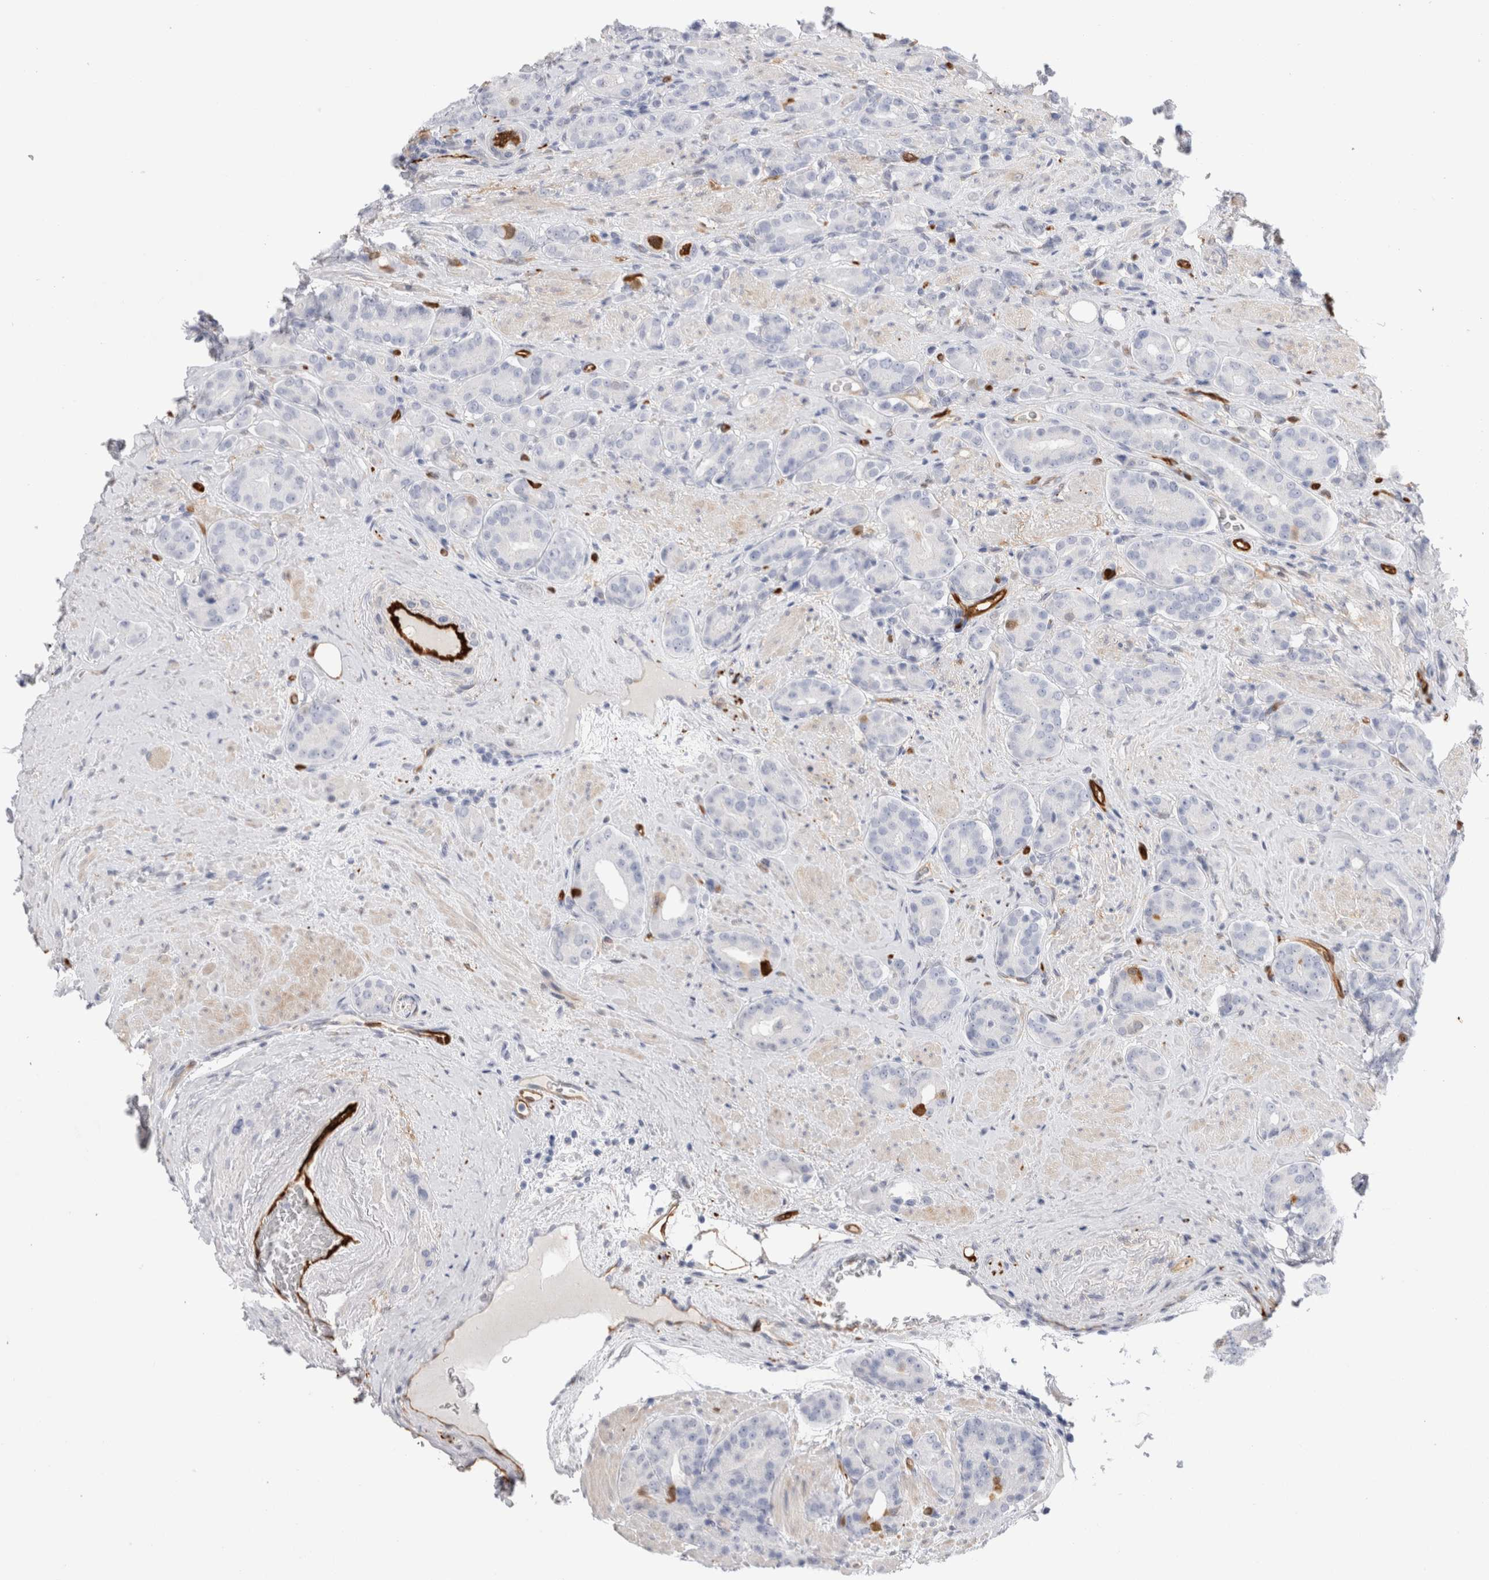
{"staining": {"intensity": "negative", "quantity": "none", "location": "none"}, "tissue": "prostate cancer", "cell_type": "Tumor cells", "image_type": "cancer", "snomed": [{"axis": "morphology", "description": "Adenocarcinoma, High grade"}, {"axis": "topography", "description": "Prostate"}], "caption": "Immunohistochemistry (IHC) of prostate cancer (adenocarcinoma (high-grade)) shows no expression in tumor cells.", "gene": "NAPEPLD", "patient": {"sex": "male", "age": 71}}